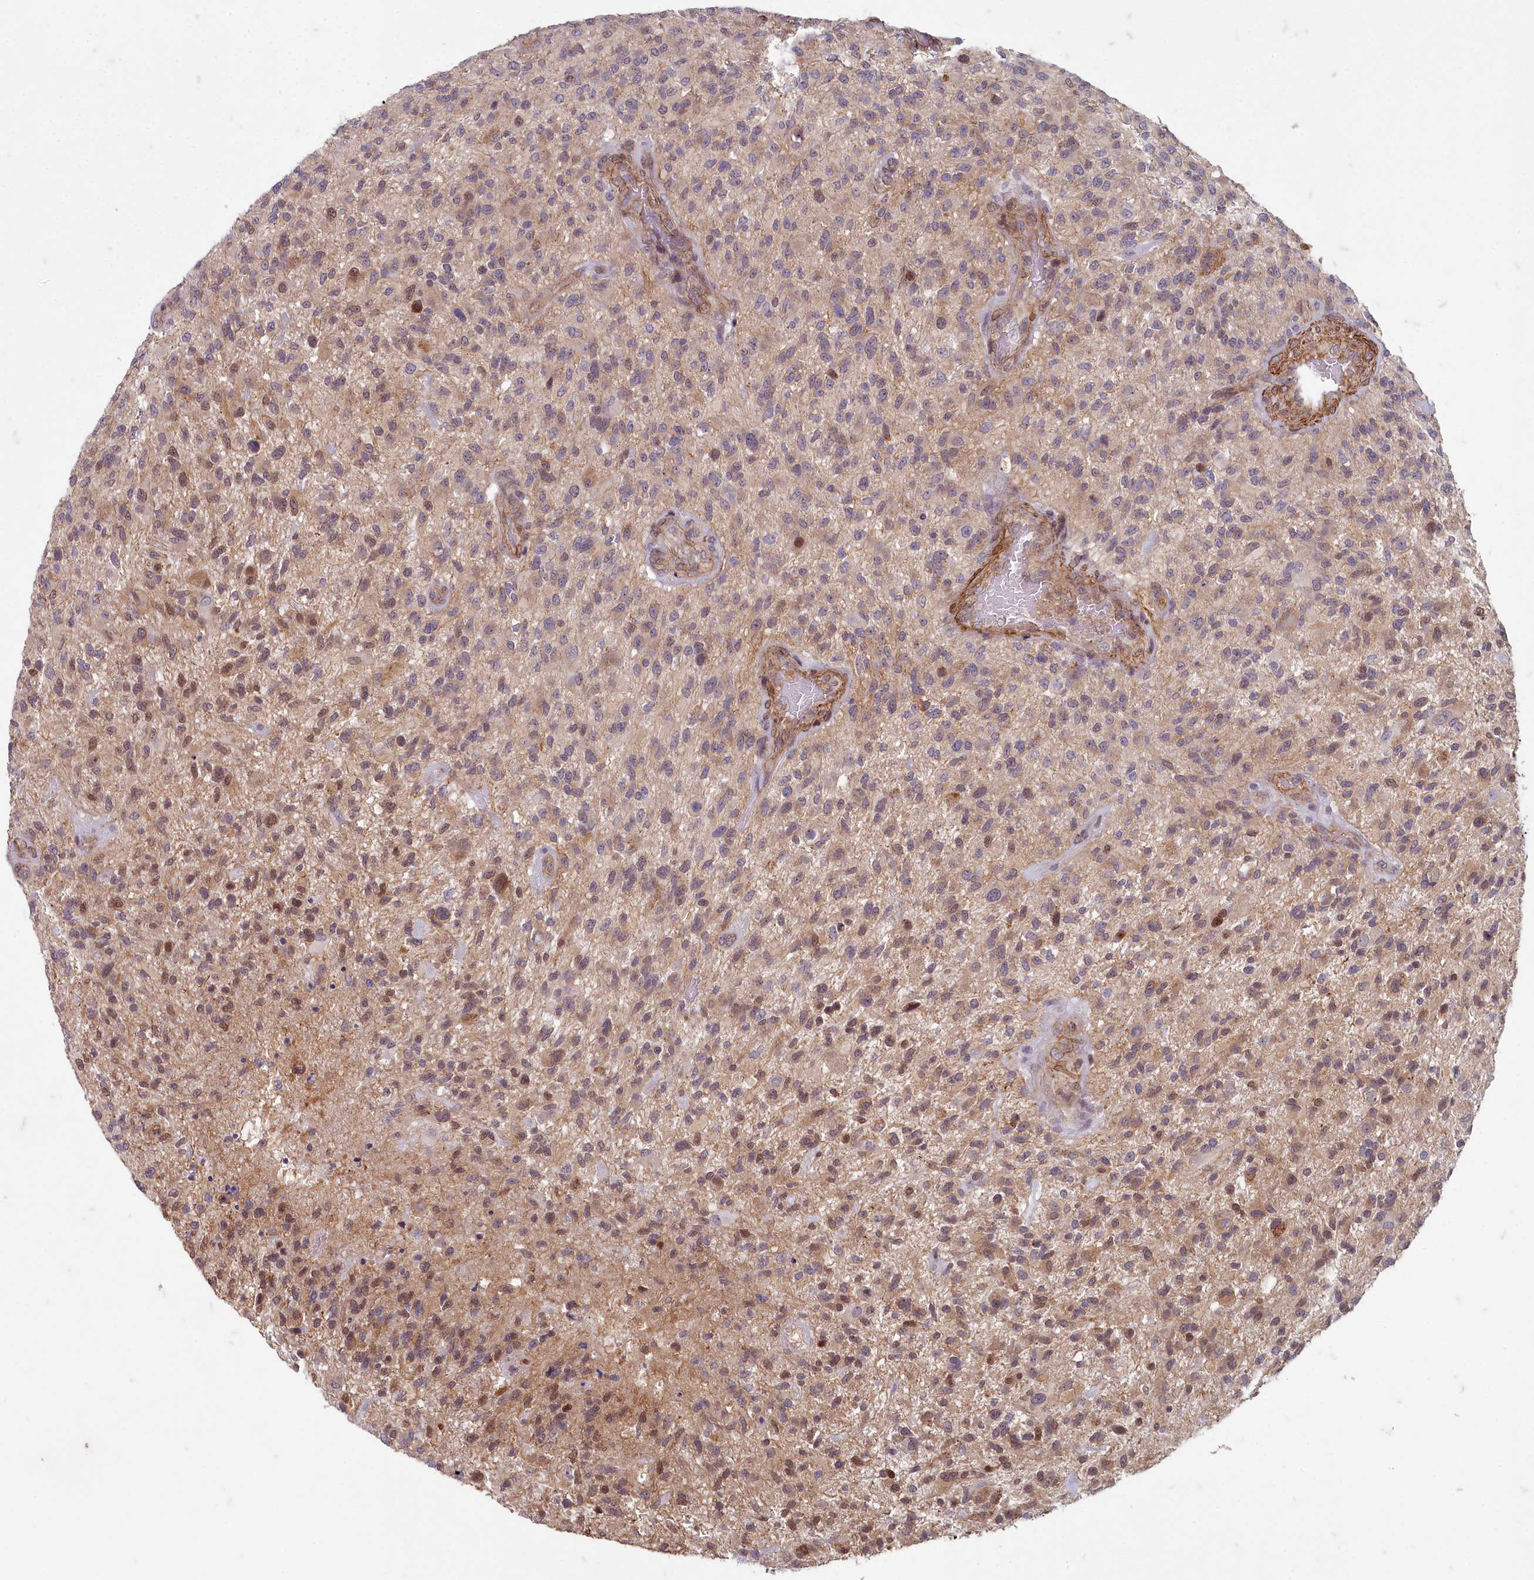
{"staining": {"intensity": "moderate", "quantity": "25%-75%", "location": "cytoplasmic/membranous,nuclear"}, "tissue": "glioma", "cell_type": "Tumor cells", "image_type": "cancer", "snomed": [{"axis": "morphology", "description": "Glioma, malignant, High grade"}, {"axis": "topography", "description": "Brain"}], "caption": "The micrograph displays a brown stain indicating the presence of a protein in the cytoplasmic/membranous and nuclear of tumor cells in glioma.", "gene": "ZNF626", "patient": {"sex": "male", "age": 47}}